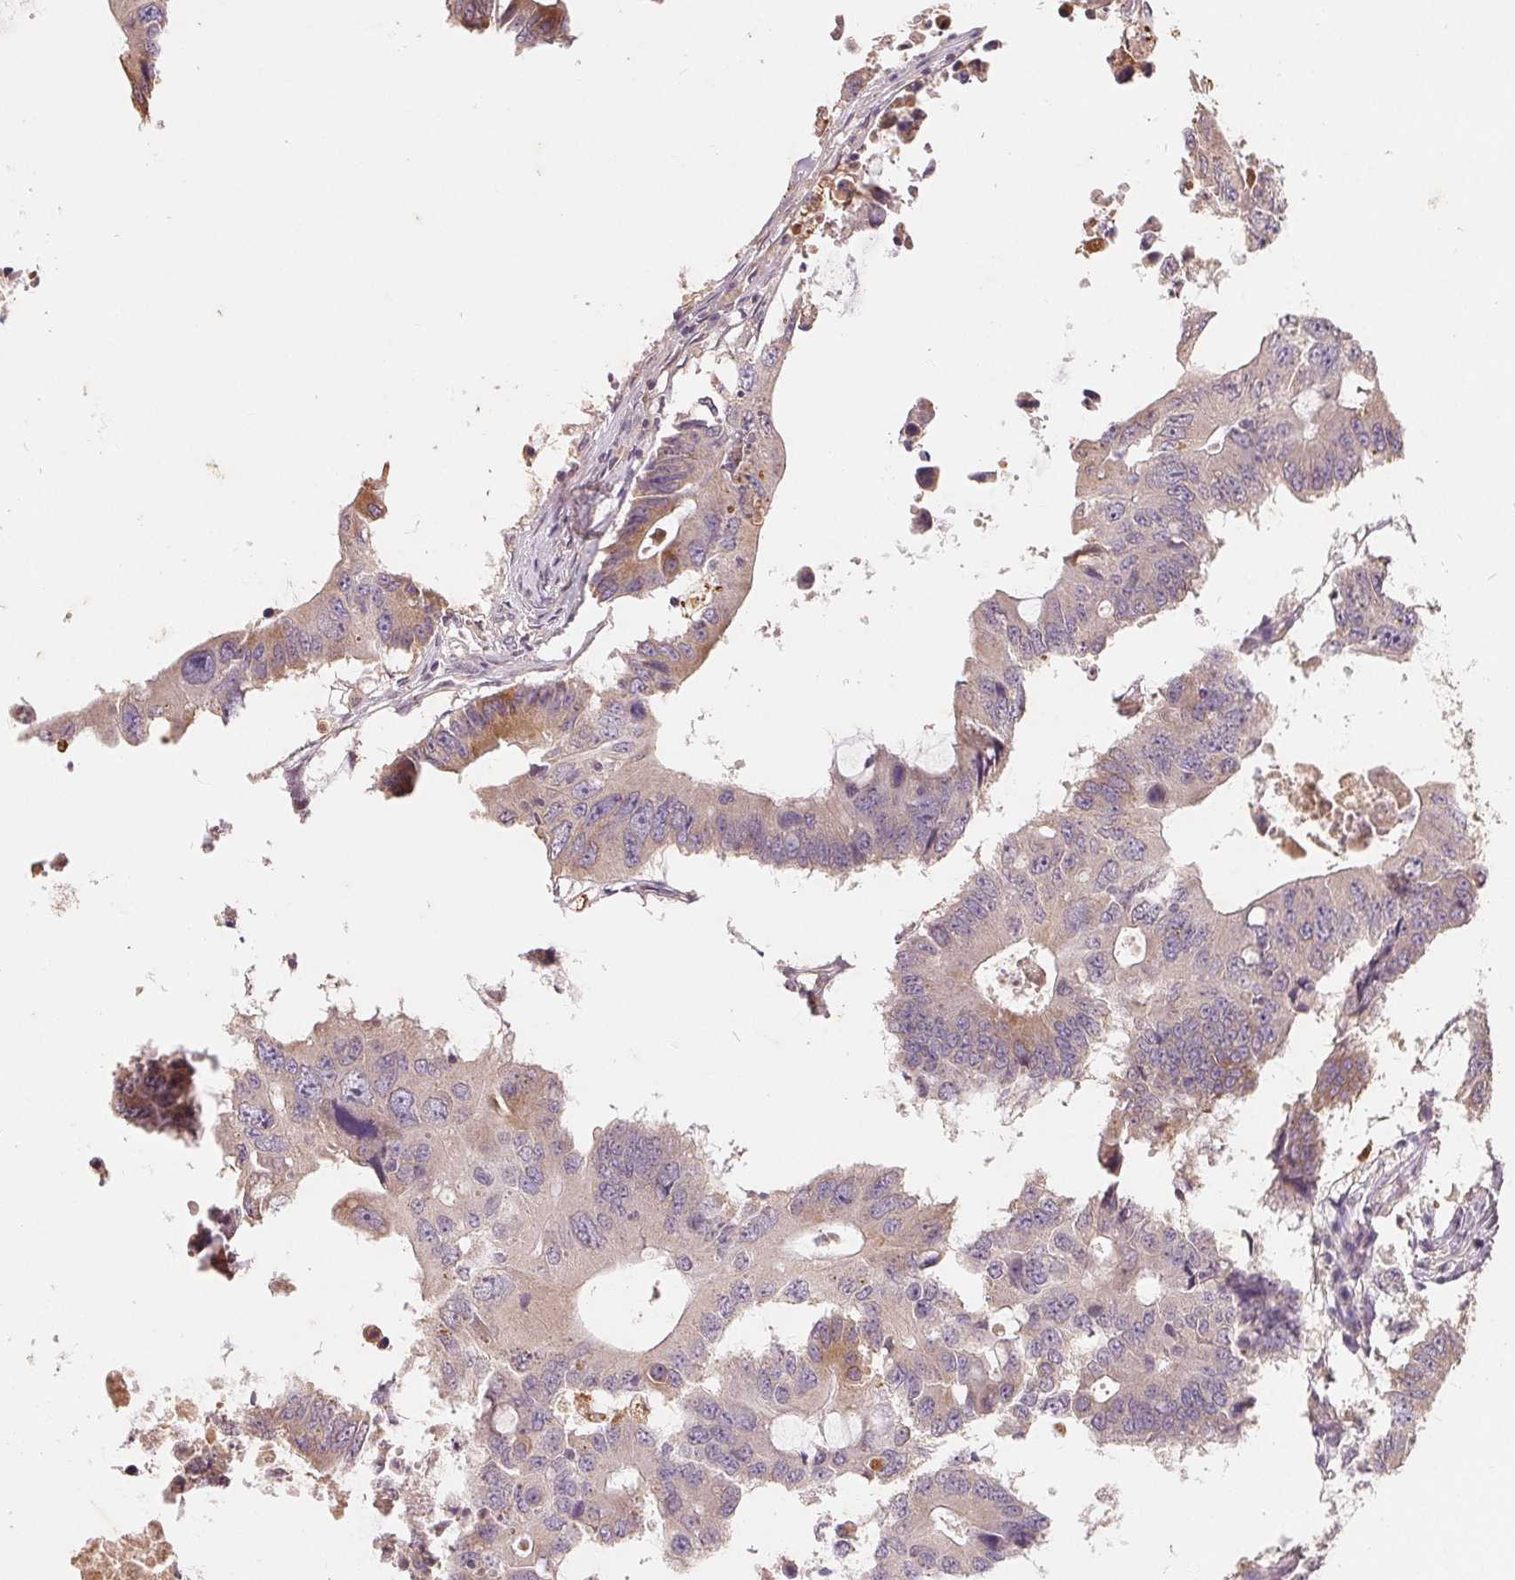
{"staining": {"intensity": "moderate", "quantity": "<25%", "location": "cytoplasmic/membranous"}, "tissue": "colorectal cancer", "cell_type": "Tumor cells", "image_type": "cancer", "snomed": [{"axis": "morphology", "description": "Adenocarcinoma, NOS"}, {"axis": "topography", "description": "Colon"}], "caption": "A high-resolution image shows IHC staining of colorectal cancer (adenocarcinoma), which shows moderate cytoplasmic/membranous expression in about <25% of tumor cells.", "gene": "CDIPT", "patient": {"sex": "male", "age": 71}}